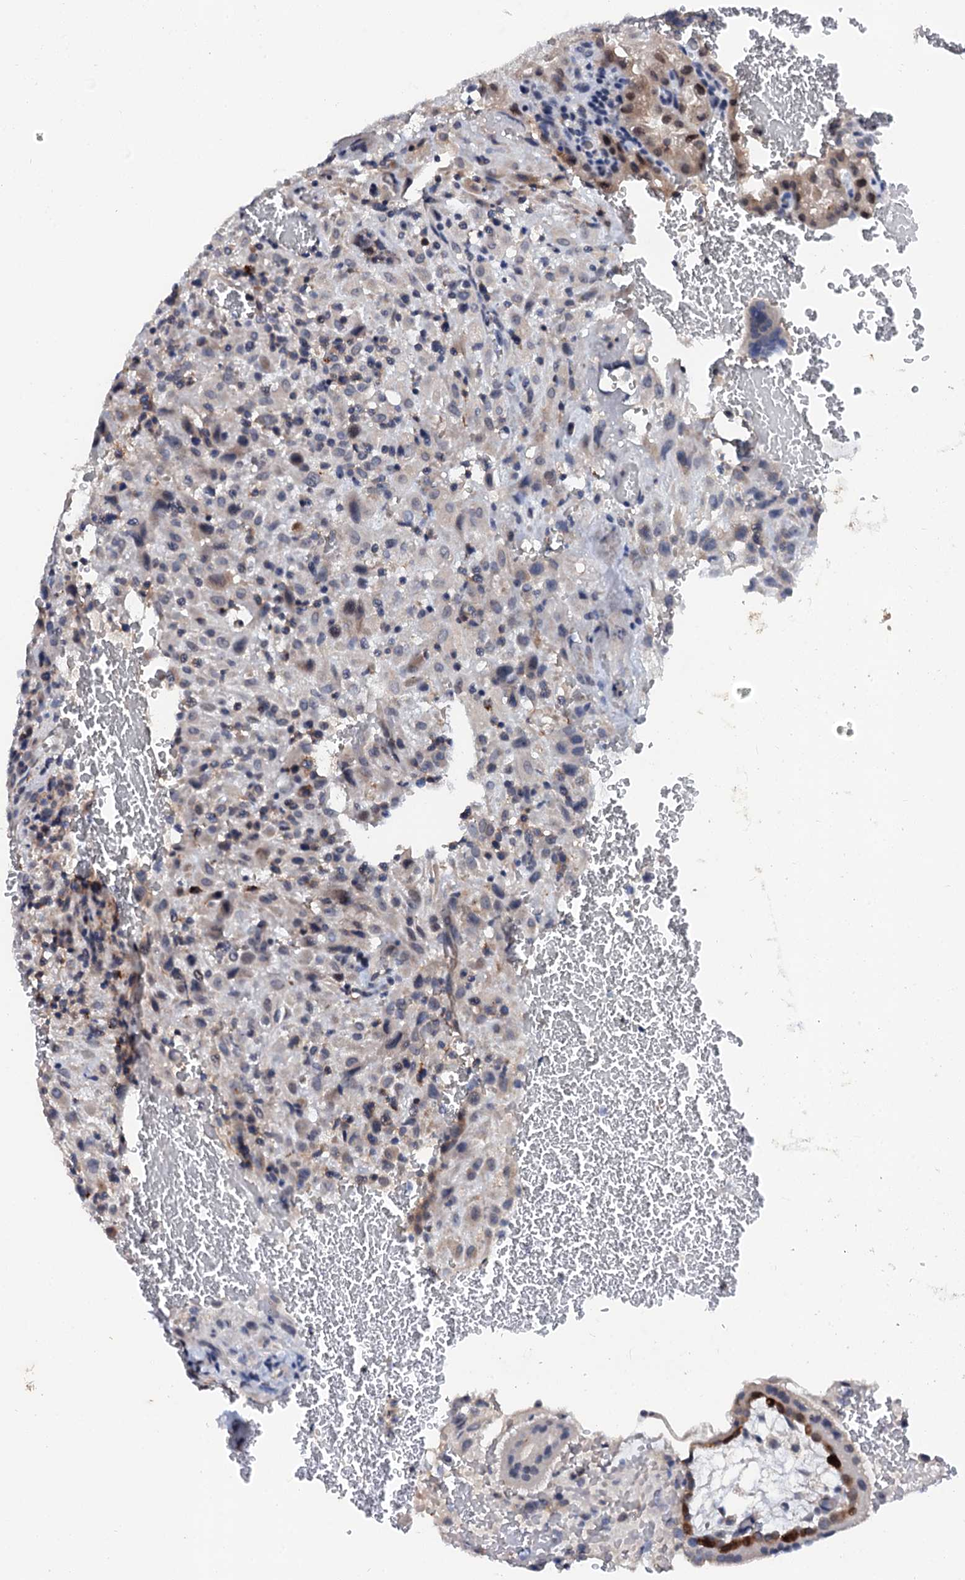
{"staining": {"intensity": "negative", "quantity": "none", "location": "none"}, "tissue": "placenta", "cell_type": "Decidual cells", "image_type": "normal", "snomed": [{"axis": "morphology", "description": "Normal tissue, NOS"}, {"axis": "topography", "description": "Placenta"}], "caption": "A micrograph of placenta stained for a protein shows no brown staining in decidual cells.", "gene": "NALF1", "patient": {"sex": "female", "age": 35}}